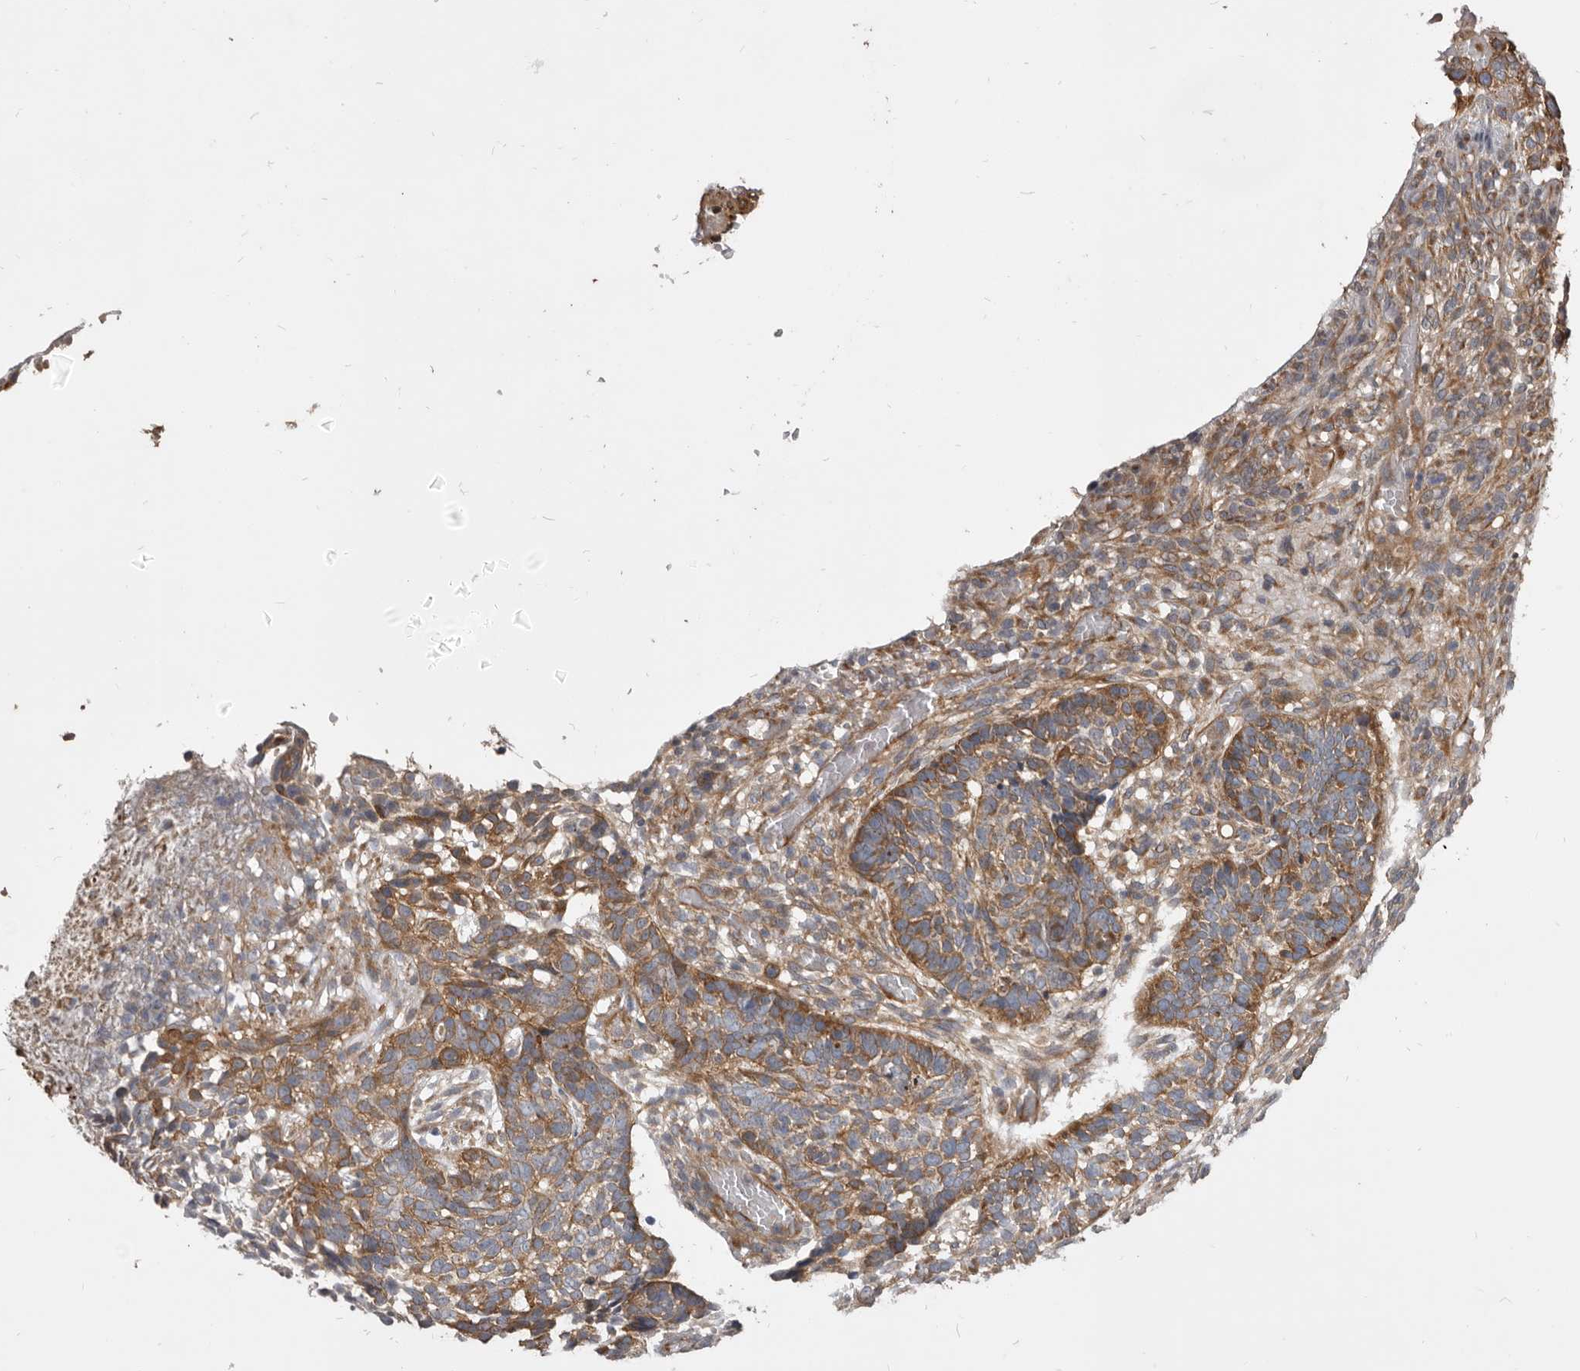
{"staining": {"intensity": "moderate", "quantity": ">75%", "location": "cytoplasmic/membranous"}, "tissue": "skin cancer", "cell_type": "Tumor cells", "image_type": "cancer", "snomed": [{"axis": "morphology", "description": "Basal cell carcinoma"}, {"axis": "topography", "description": "Skin"}], "caption": "Protein staining by immunohistochemistry (IHC) displays moderate cytoplasmic/membranous expression in approximately >75% of tumor cells in skin basal cell carcinoma. (DAB (3,3'-diaminobenzidine) IHC with brightfield microscopy, high magnification).", "gene": "VPS45", "patient": {"sex": "male", "age": 85}}